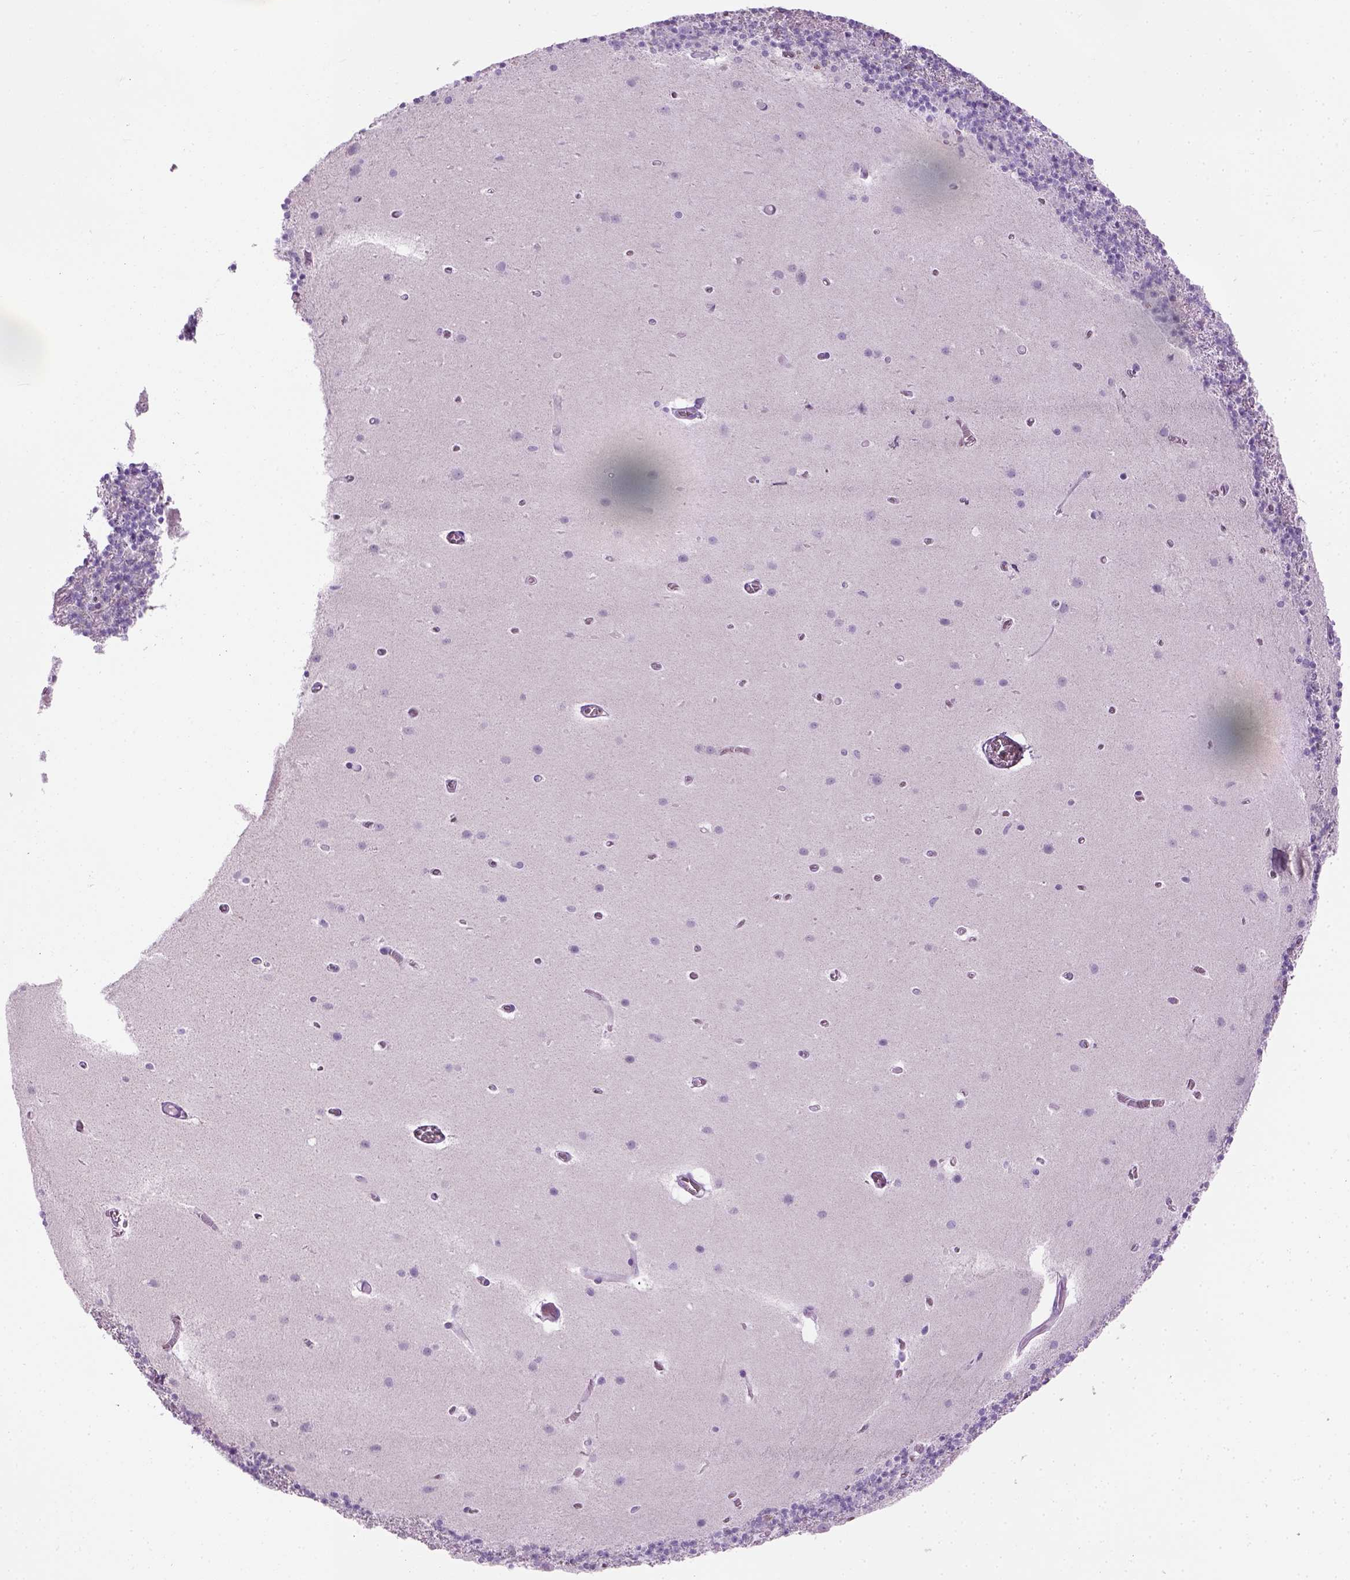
{"staining": {"intensity": "negative", "quantity": "none", "location": "none"}, "tissue": "cerebellum", "cell_type": "Cells in granular layer", "image_type": "normal", "snomed": [{"axis": "morphology", "description": "Normal tissue, NOS"}, {"axis": "topography", "description": "Cerebellum"}], "caption": "The micrograph shows no staining of cells in granular layer in benign cerebellum. (Immunohistochemistry, brightfield microscopy, high magnification).", "gene": "CIBAR2", "patient": {"sex": "male", "age": 70}}